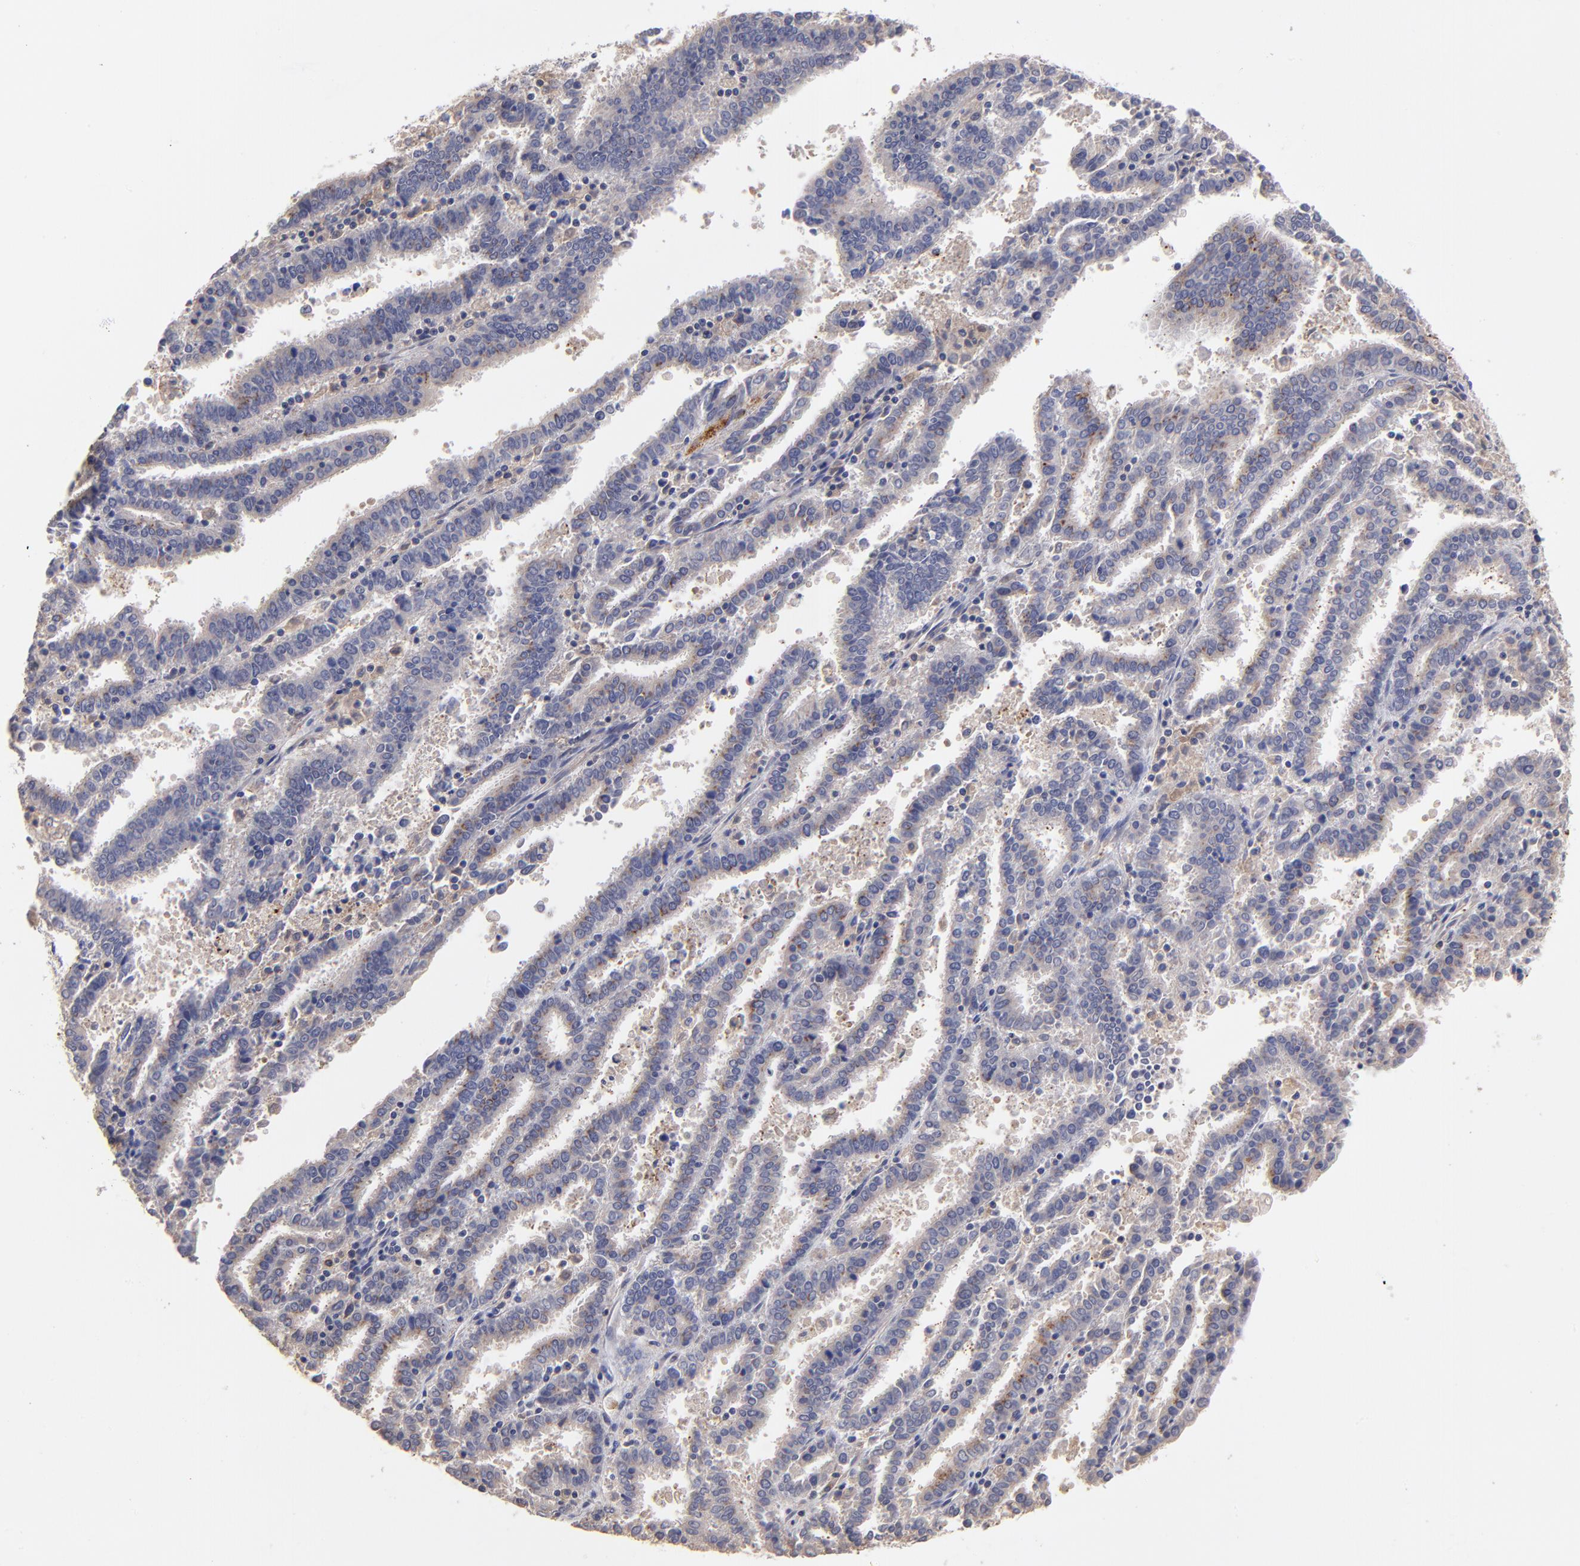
{"staining": {"intensity": "weak", "quantity": "25%-75%", "location": "cytoplasmic/membranous"}, "tissue": "endometrial cancer", "cell_type": "Tumor cells", "image_type": "cancer", "snomed": [{"axis": "morphology", "description": "Adenocarcinoma, NOS"}, {"axis": "topography", "description": "Uterus"}], "caption": "Adenocarcinoma (endometrial) stained with immunohistochemistry reveals weak cytoplasmic/membranous positivity in approximately 25%-75% of tumor cells. (IHC, brightfield microscopy, high magnification).", "gene": "ASB7", "patient": {"sex": "female", "age": 83}}